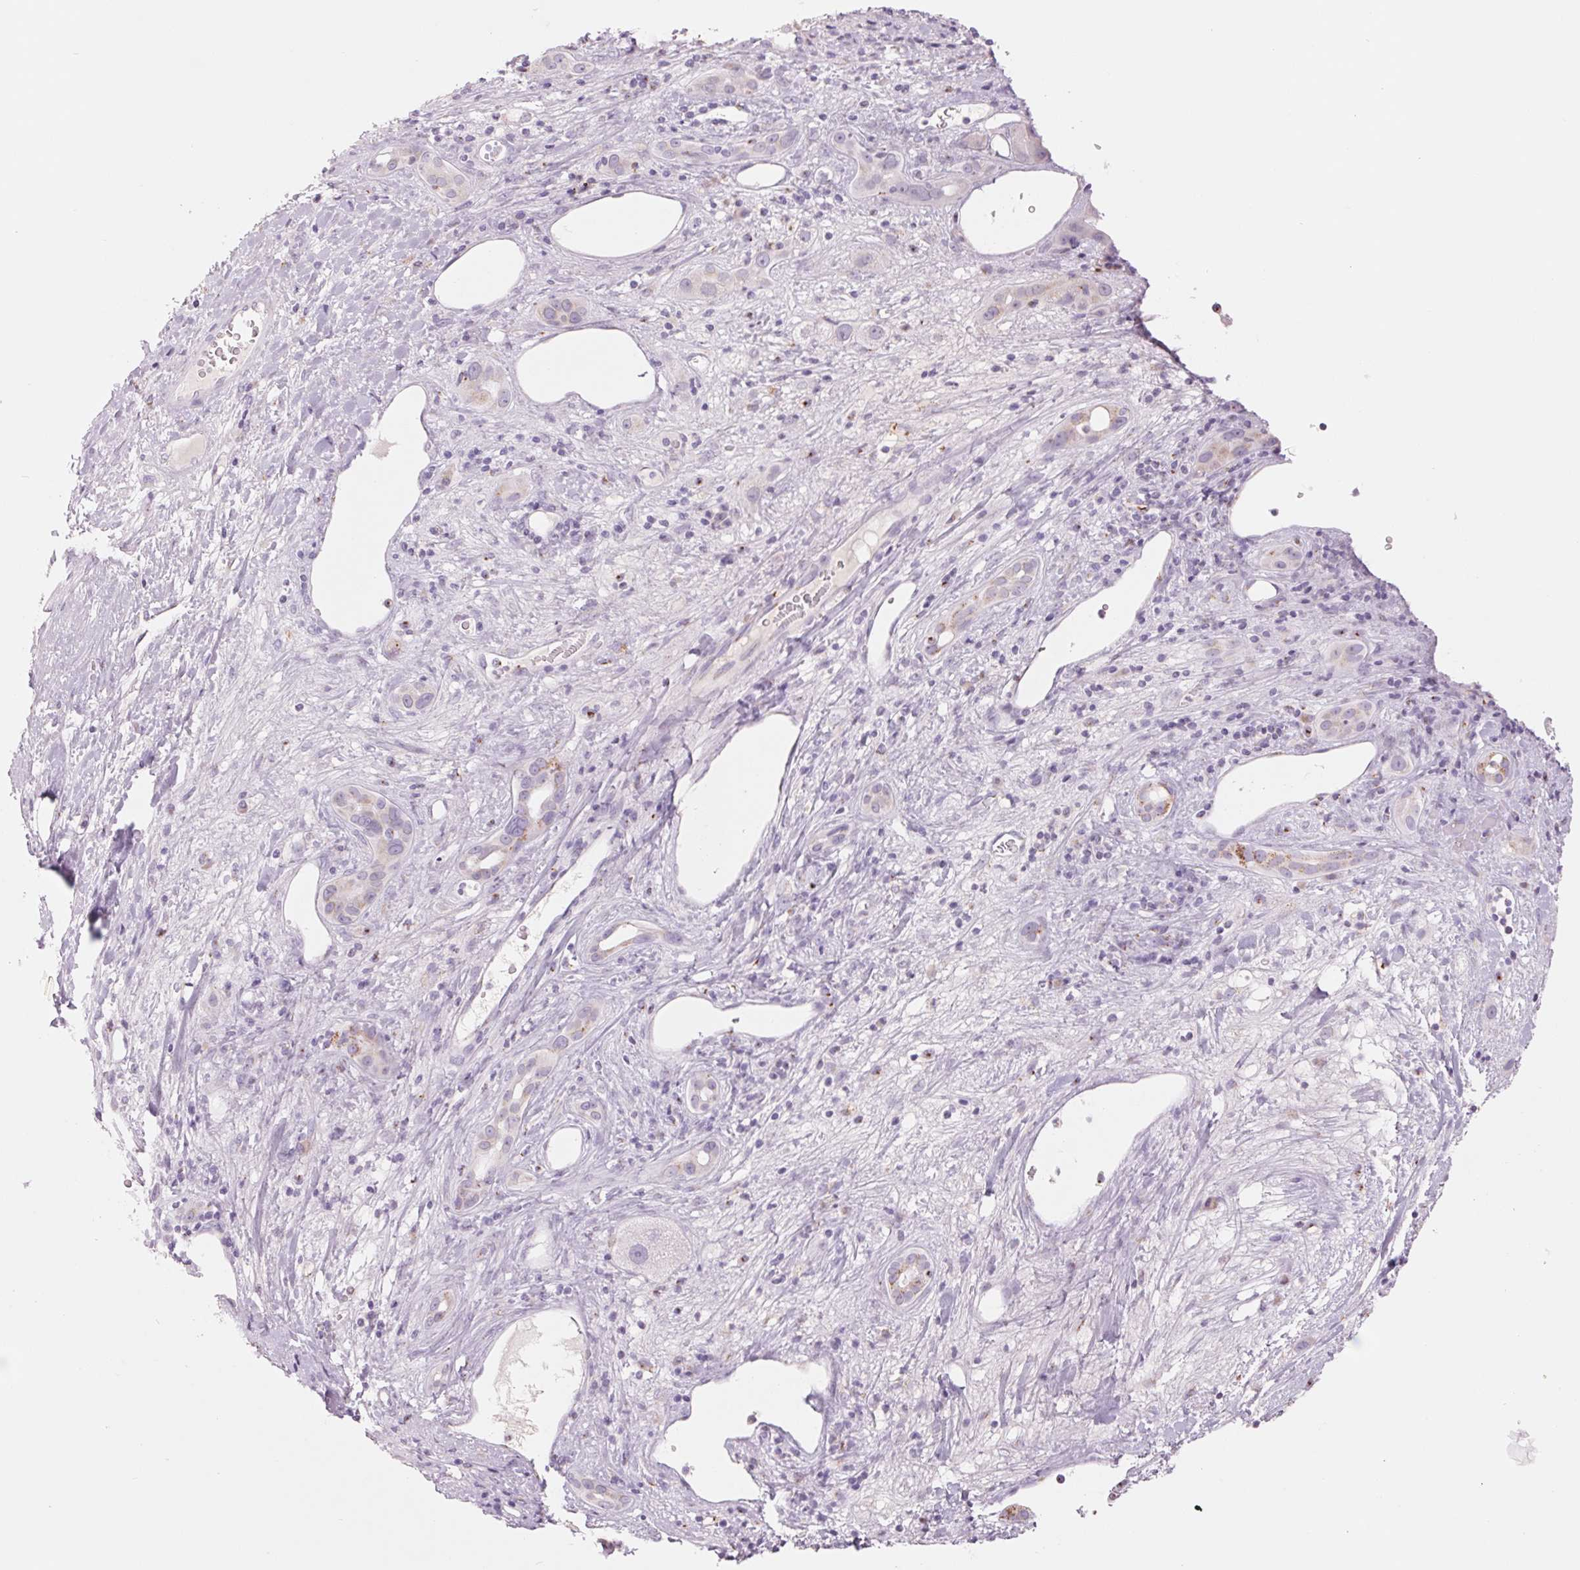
{"staining": {"intensity": "moderate", "quantity": "<25%", "location": "cytoplasmic/membranous"}, "tissue": "liver cancer", "cell_type": "Tumor cells", "image_type": "cancer", "snomed": [{"axis": "morphology", "description": "Carcinoma, Hepatocellular, NOS"}, {"axis": "topography", "description": "Liver"}], "caption": "Moderate cytoplasmic/membranous positivity for a protein is present in approximately <25% of tumor cells of liver cancer using immunohistochemistry (IHC).", "gene": "GALNT7", "patient": {"sex": "female", "age": 73}}